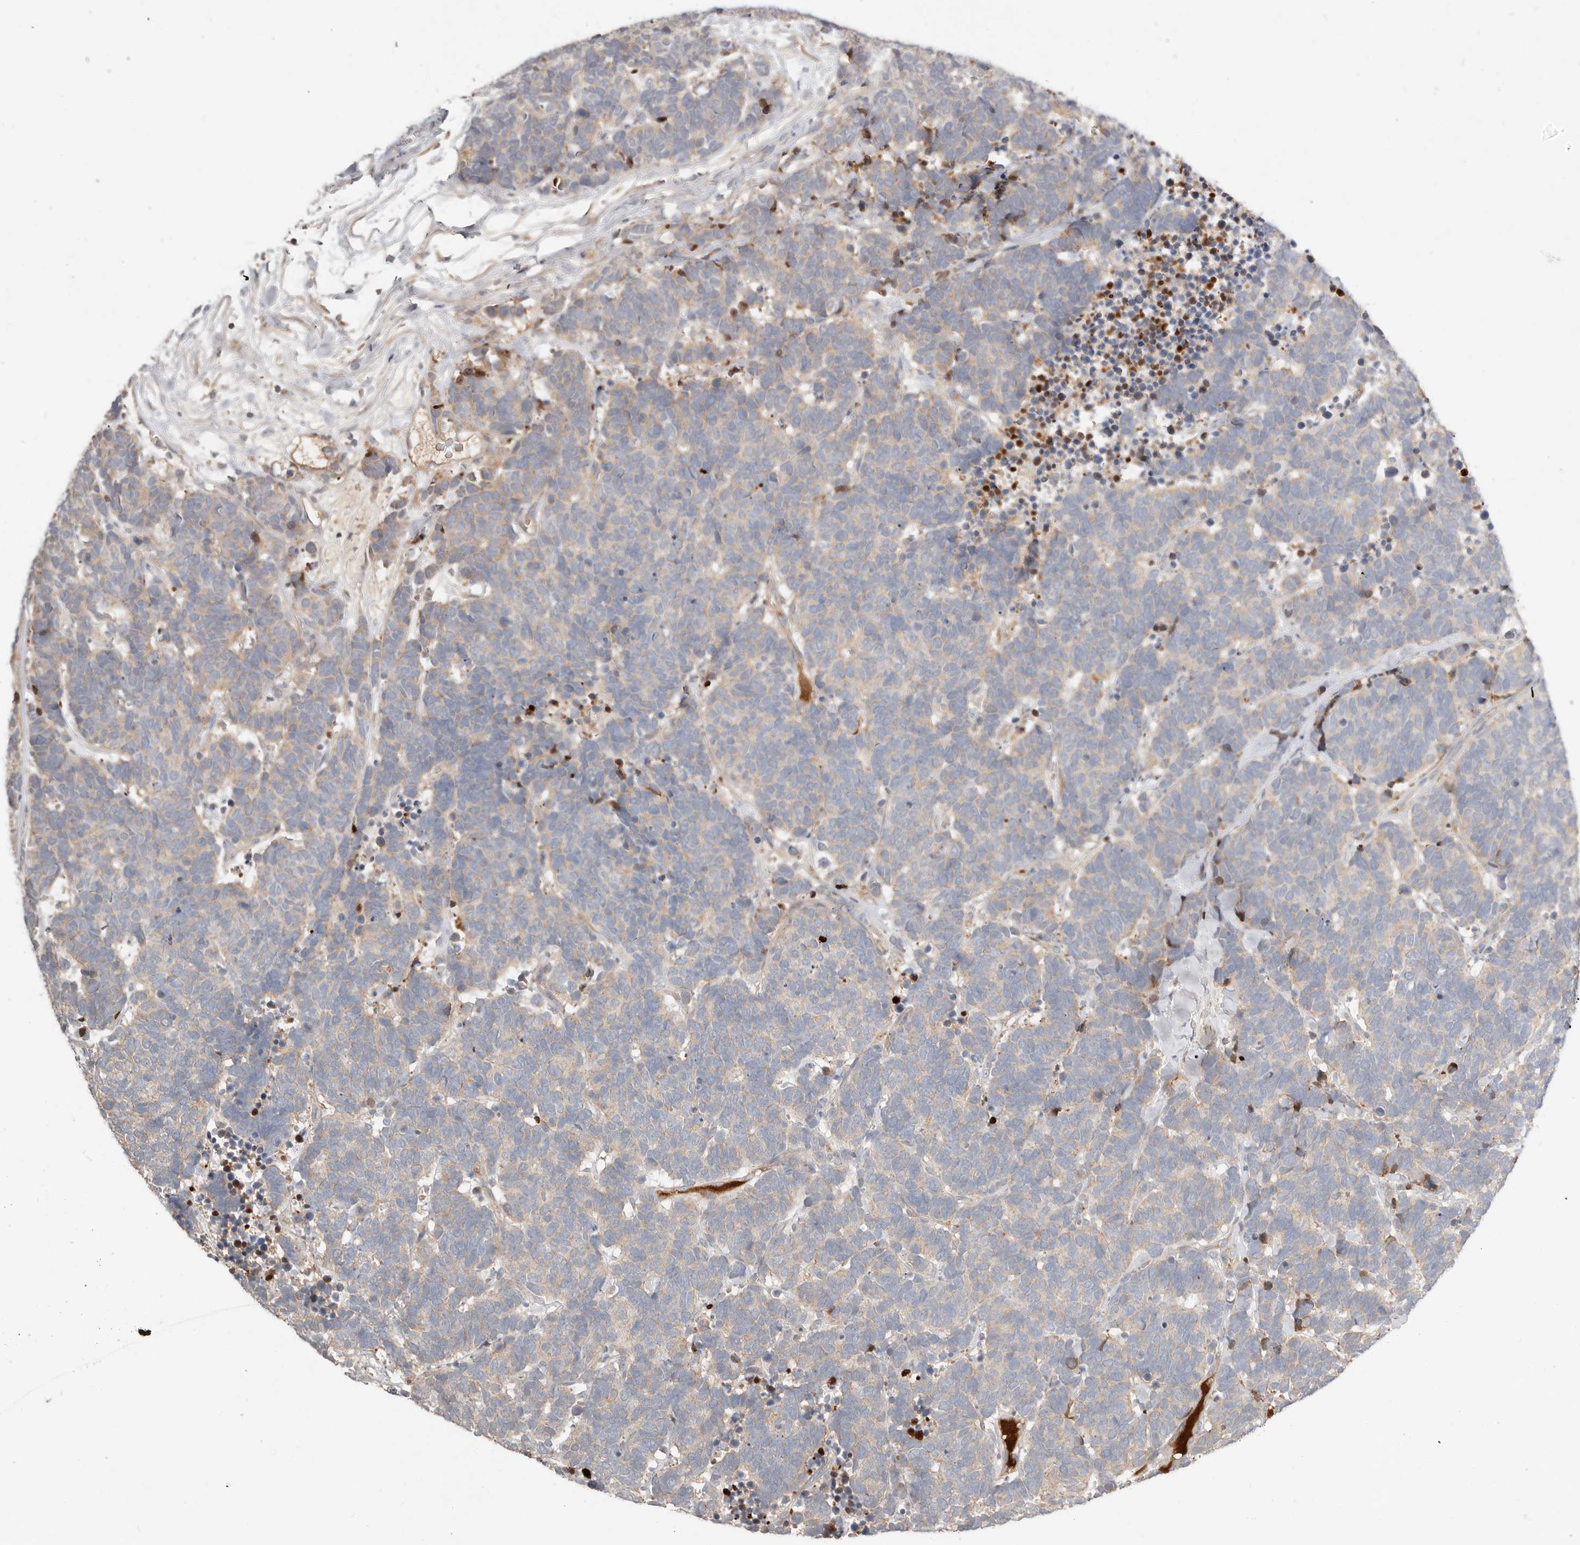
{"staining": {"intensity": "weak", "quantity": "<25%", "location": "cytoplasmic/membranous"}, "tissue": "carcinoid", "cell_type": "Tumor cells", "image_type": "cancer", "snomed": [{"axis": "morphology", "description": "Carcinoma, NOS"}, {"axis": "morphology", "description": "Carcinoid, malignant, NOS"}, {"axis": "topography", "description": "Urinary bladder"}], "caption": "Immunohistochemistry (IHC) of human carcinoid (malignant) exhibits no staining in tumor cells.", "gene": "MTFR2", "patient": {"sex": "male", "age": 57}}